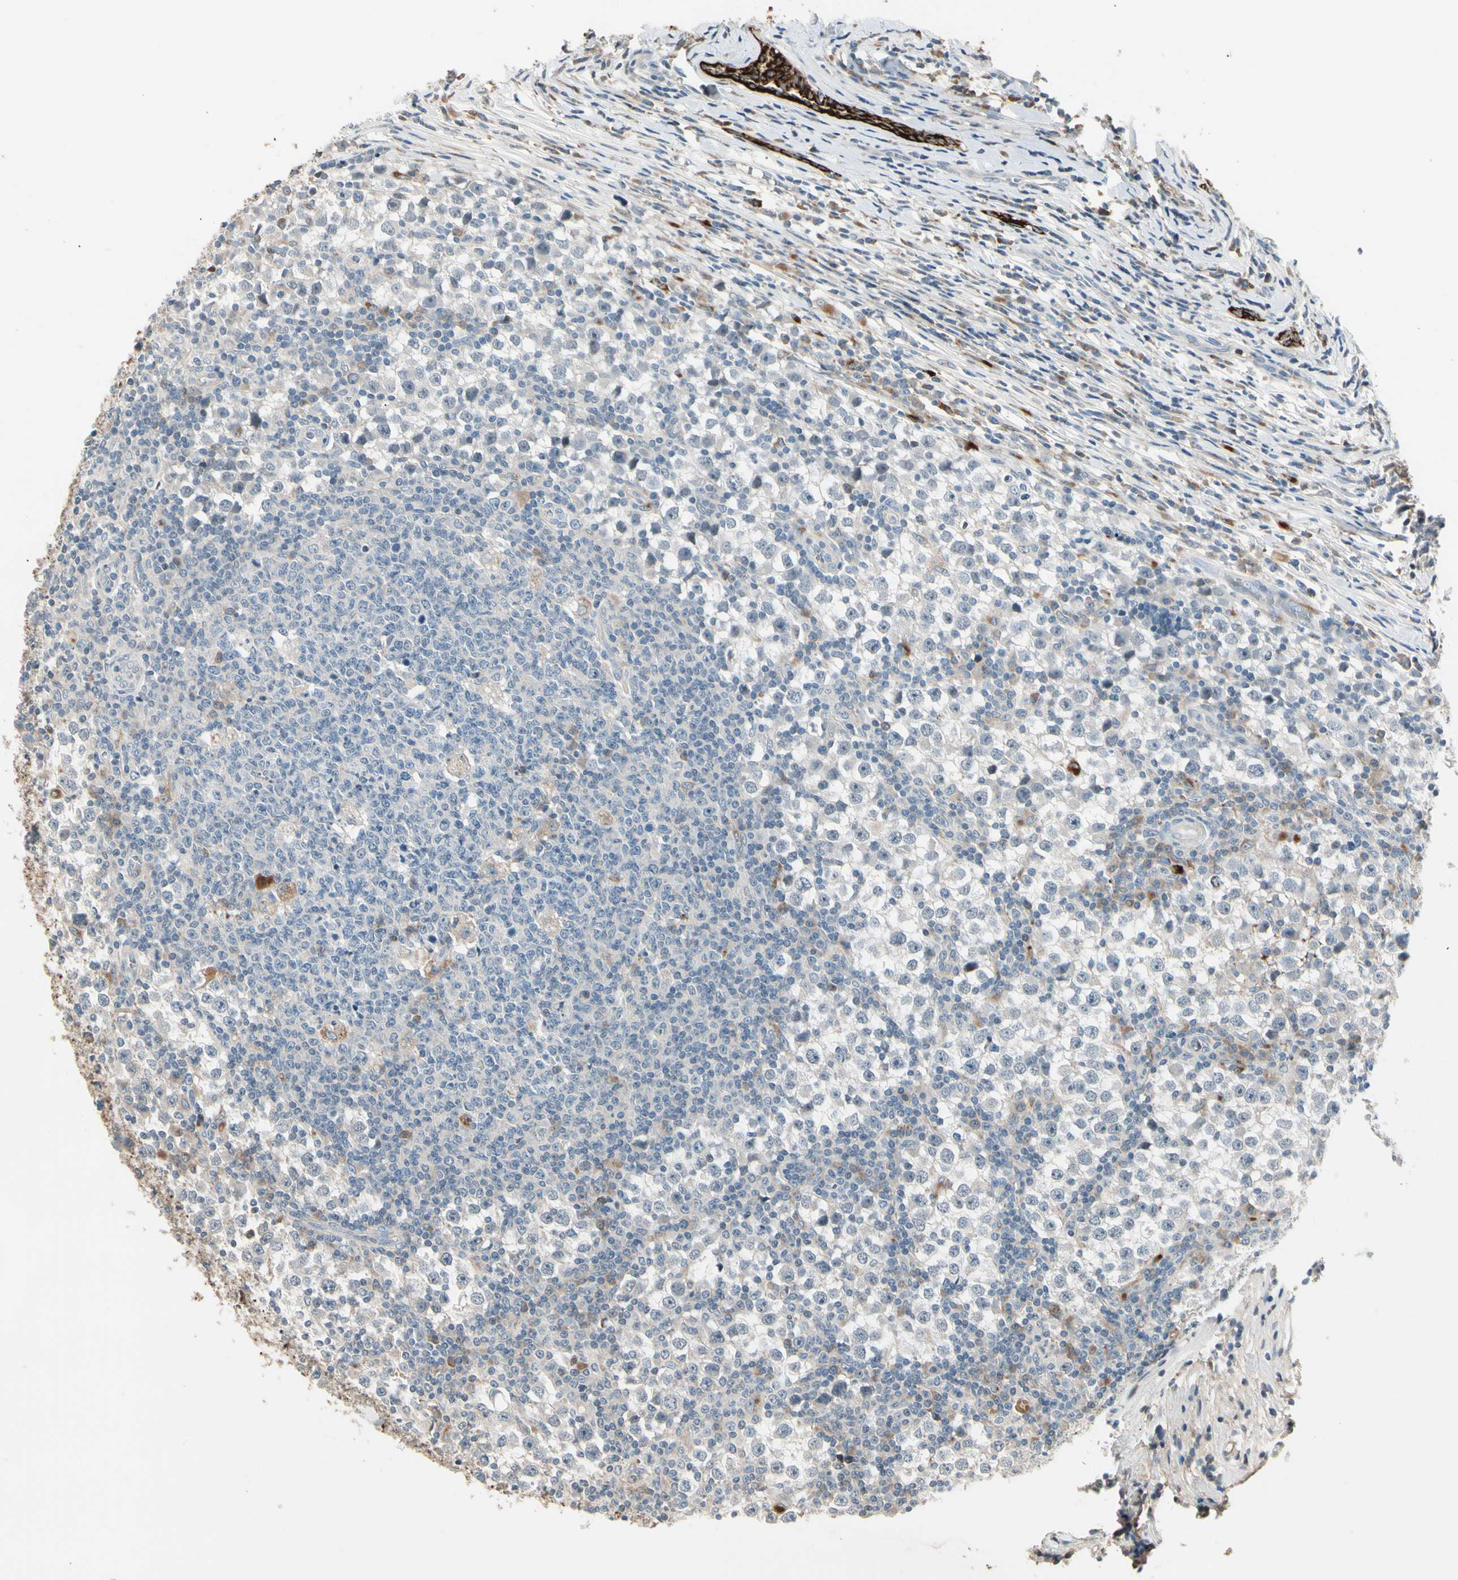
{"staining": {"intensity": "negative", "quantity": "none", "location": "none"}, "tissue": "testis cancer", "cell_type": "Tumor cells", "image_type": "cancer", "snomed": [{"axis": "morphology", "description": "Seminoma, NOS"}, {"axis": "topography", "description": "Testis"}], "caption": "Tumor cells show no significant protein expression in testis seminoma.", "gene": "SKIL", "patient": {"sex": "male", "age": 65}}